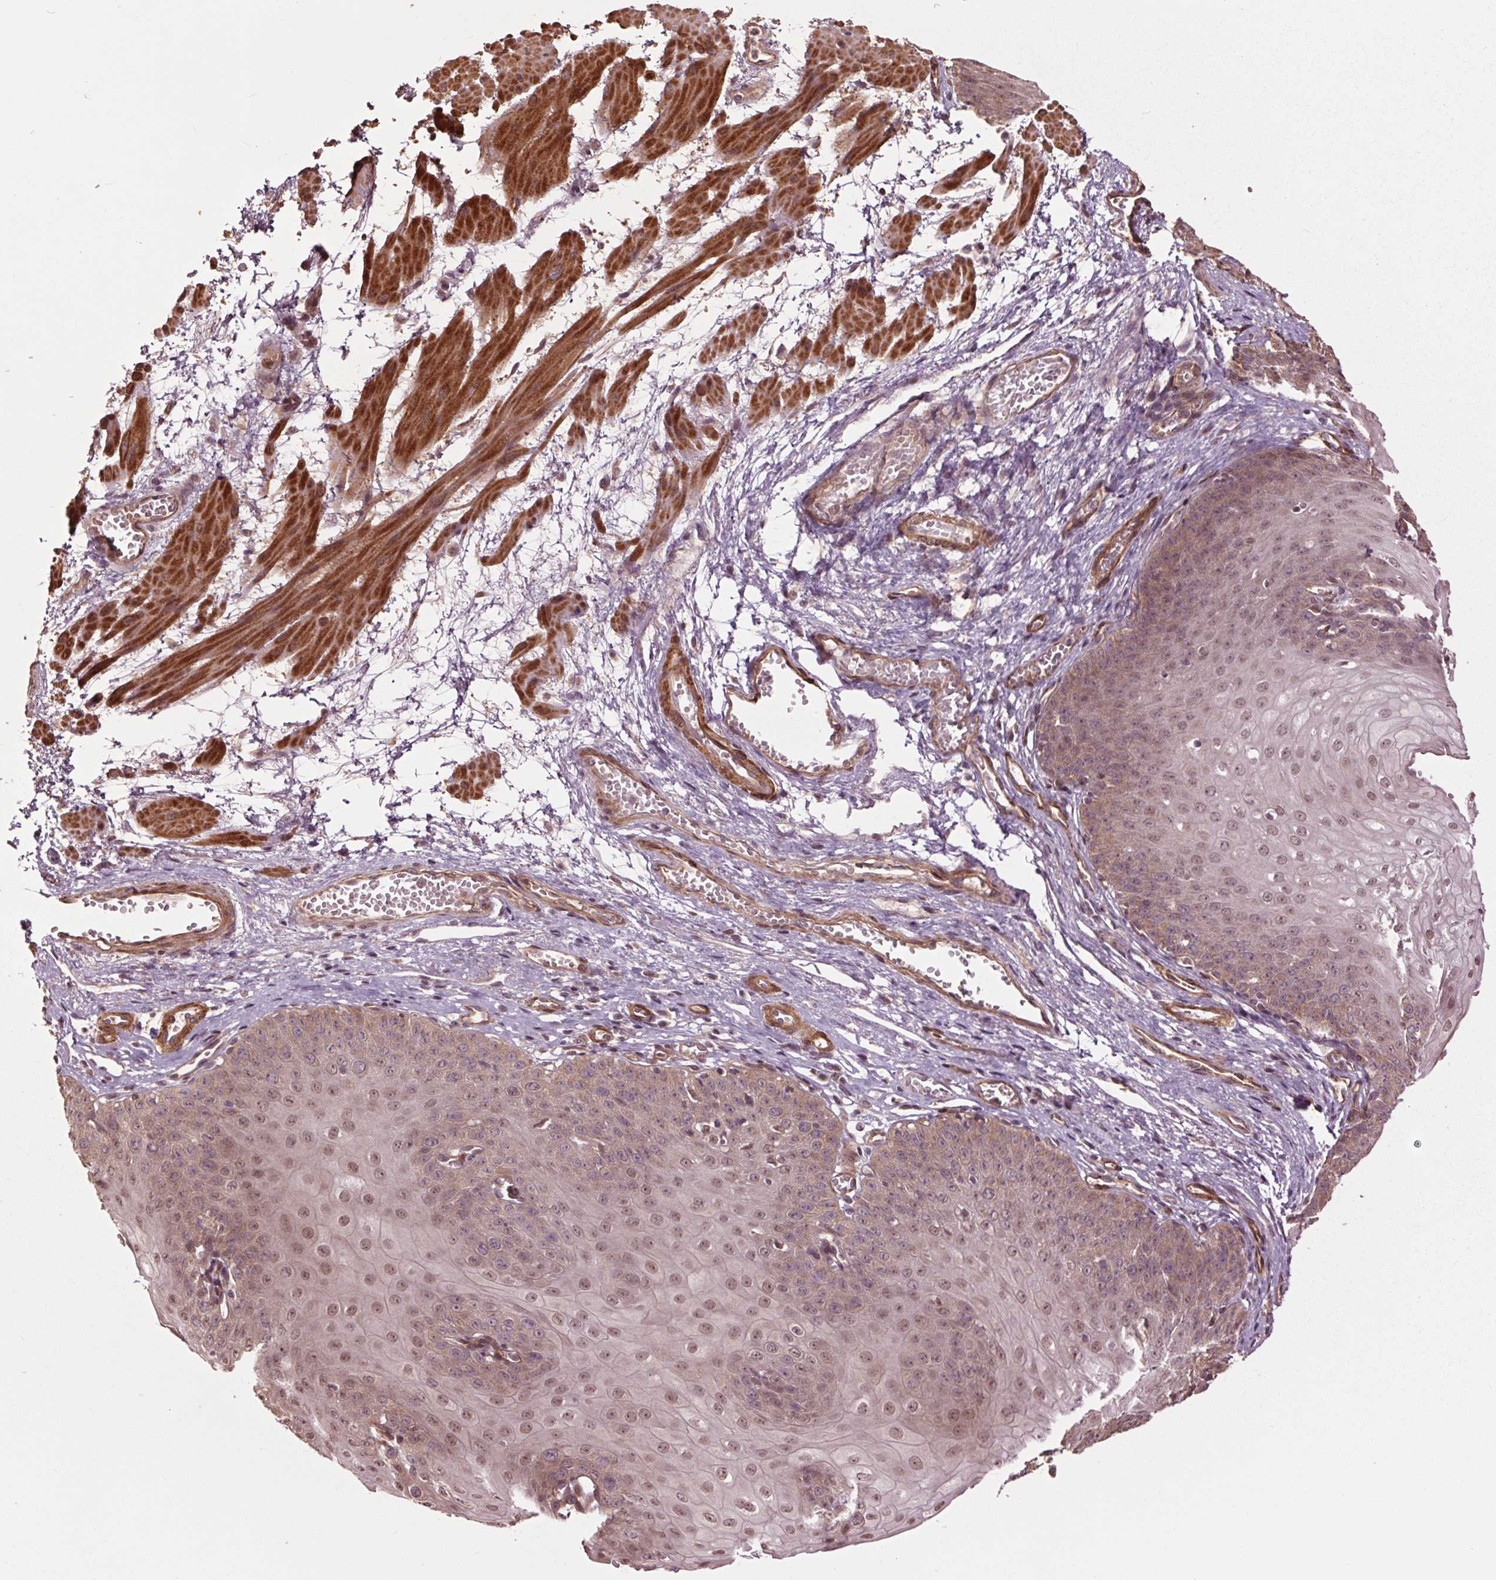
{"staining": {"intensity": "moderate", "quantity": ">75%", "location": "cytoplasmic/membranous,nuclear"}, "tissue": "esophagus", "cell_type": "Squamous epithelial cells", "image_type": "normal", "snomed": [{"axis": "morphology", "description": "Normal tissue, NOS"}, {"axis": "topography", "description": "Esophagus"}], "caption": "IHC staining of benign esophagus, which displays medium levels of moderate cytoplasmic/membranous,nuclear expression in about >75% of squamous epithelial cells indicating moderate cytoplasmic/membranous,nuclear protein expression. The staining was performed using DAB (brown) for protein detection and nuclei were counterstained in hematoxylin (blue).", "gene": "CEP95", "patient": {"sex": "male", "age": 71}}